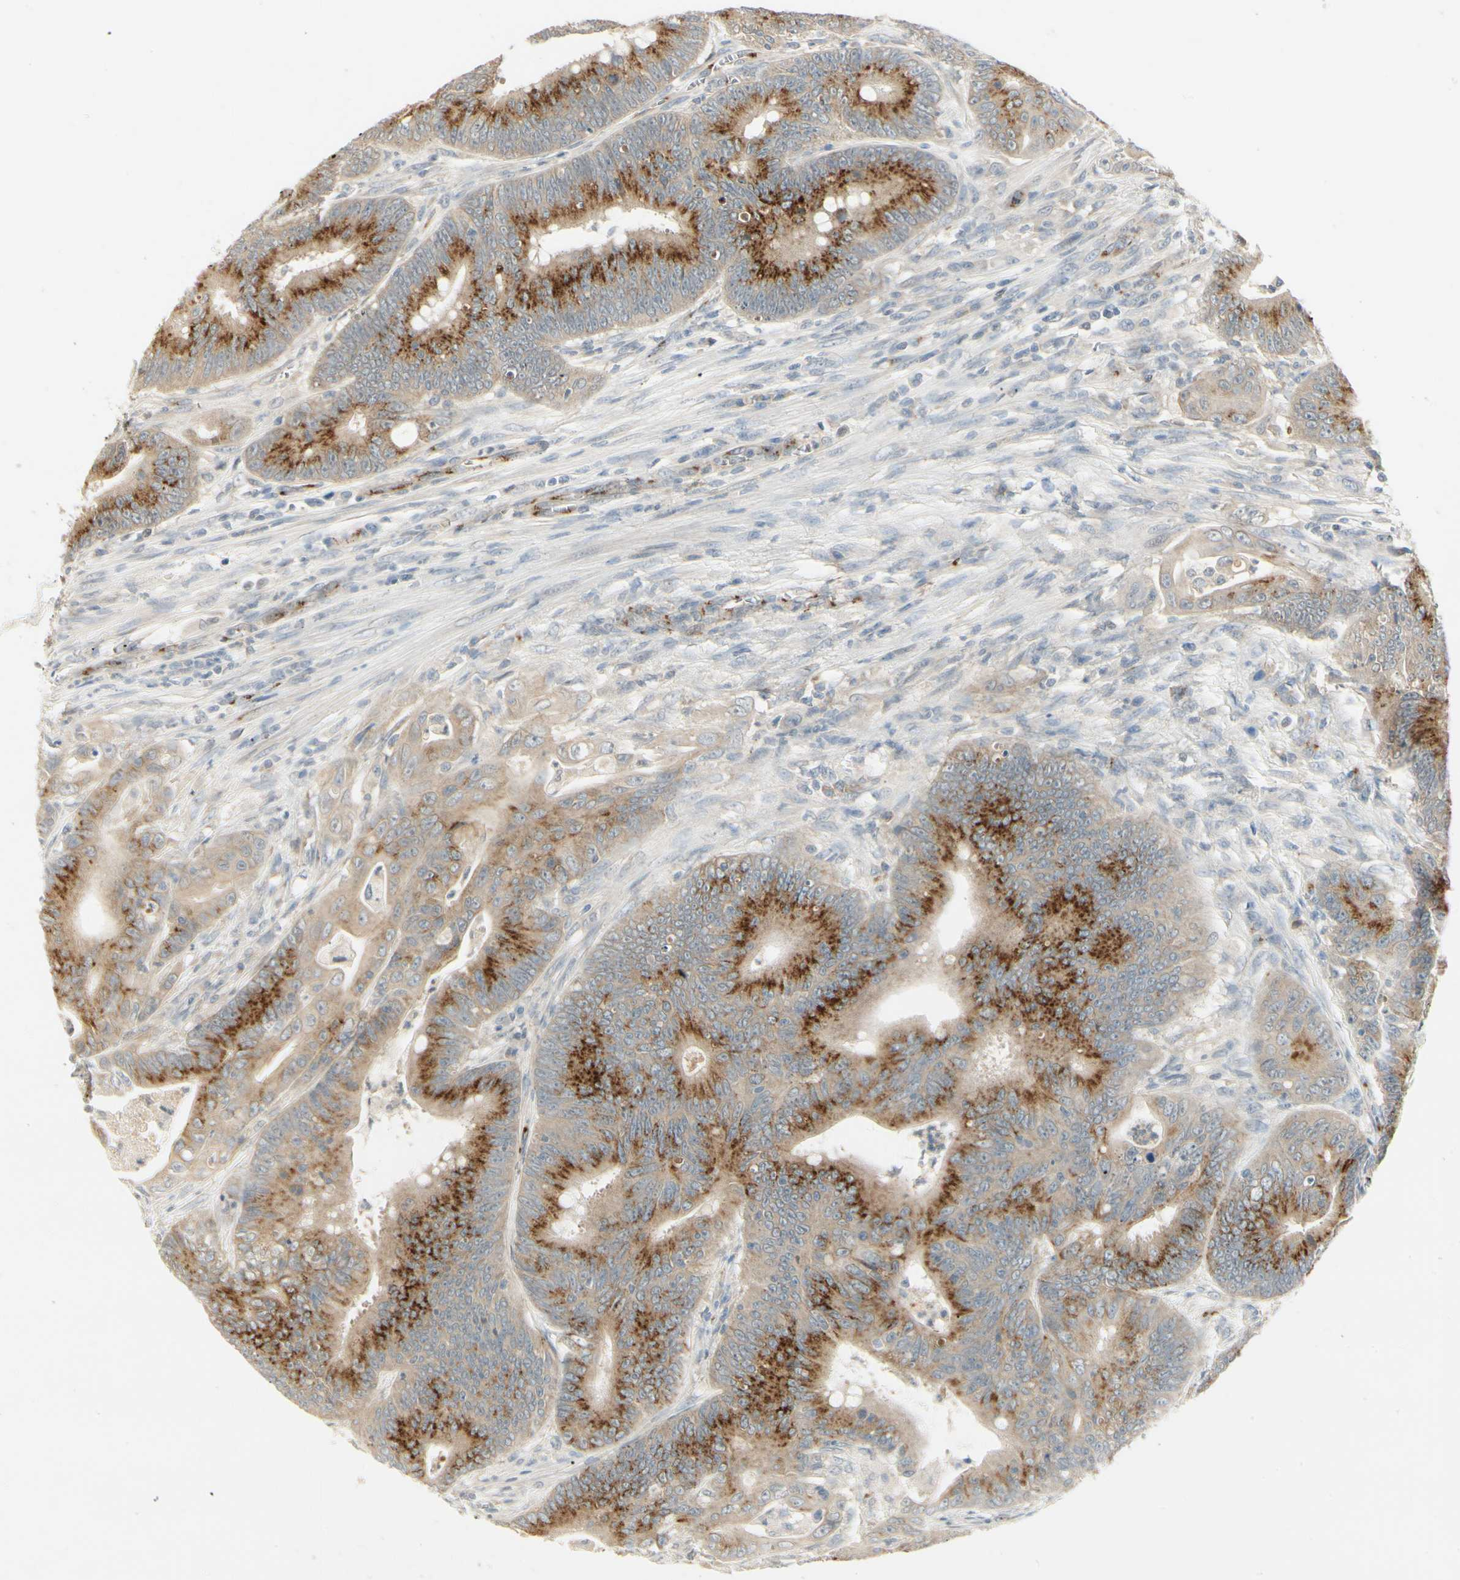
{"staining": {"intensity": "strong", "quantity": "25%-75%", "location": "cytoplasmic/membranous"}, "tissue": "colorectal cancer", "cell_type": "Tumor cells", "image_type": "cancer", "snomed": [{"axis": "morphology", "description": "Adenocarcinoma, NOS"}, {"axis": "topography", "description": "Colon"}], "caption": "Adenocarcinoma (colorectal) stained with a protein marker demonstrates strong staining in tumor cells.", "gene": "MANSC1", "patient": {"sex": "male", "age": 45}}